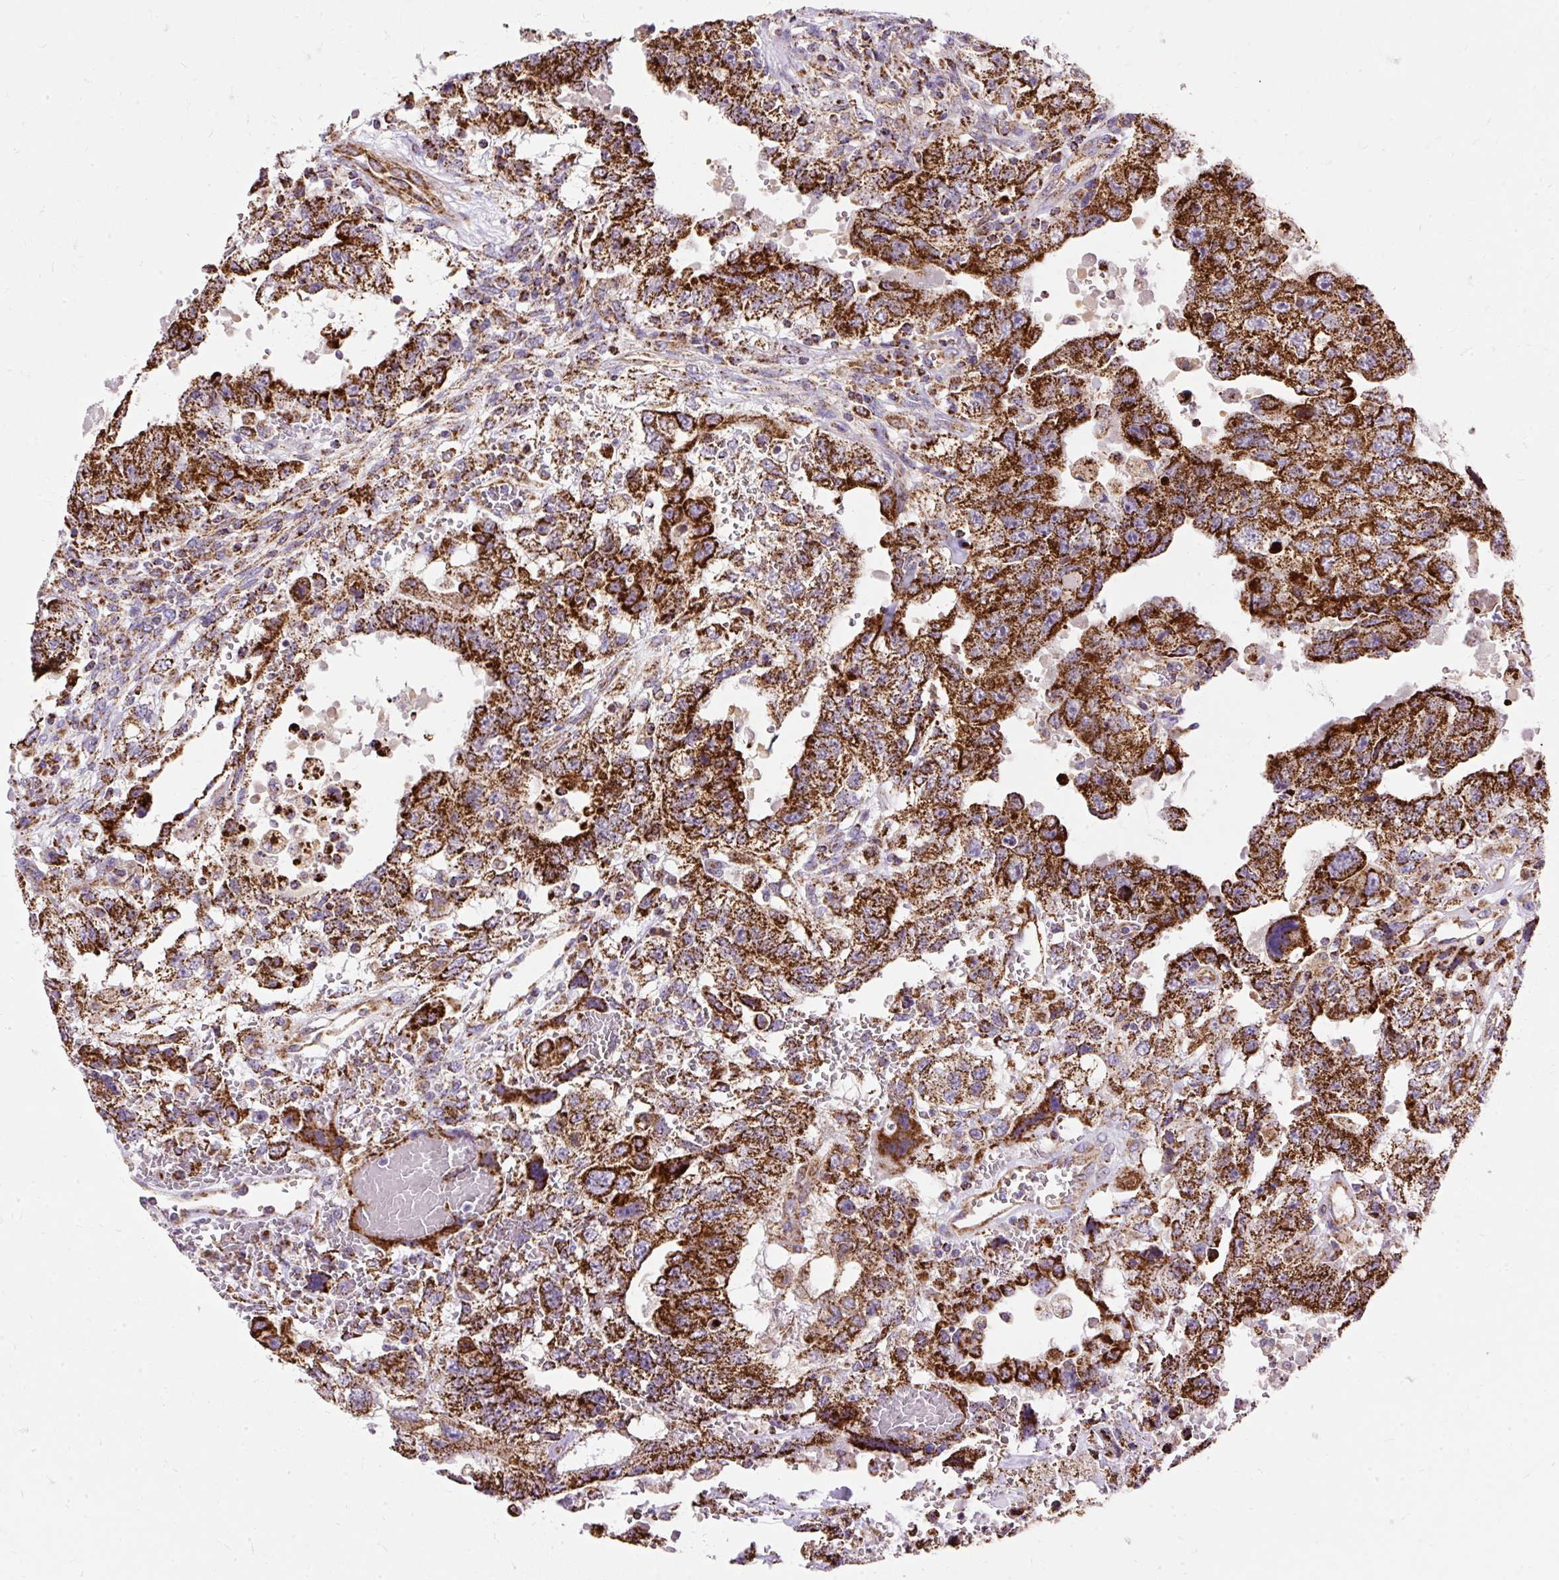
{"staining": {"intensity": "strong", "quantity": ">75%", "location": "cytoplasmic/membranous"}, "tissue": "testis cancer", "cell_type": "Tumor cells", "image_type": "cancer", "snomed": [{"axis": "morphology", "description": "Carcinoma, Embryonal, NOS"}, {"axis": "topography", "description": "Testis"}], "caption": "The photomicrograph shows staining of testis cancer, revealing strong cytoplasmic/membranous protein expression (brown color) within tumor cells. (IHC, brightfield microscopy, high magnification).", "gene": "CEP290", "patient": {"sex": "male", "age": 26}}